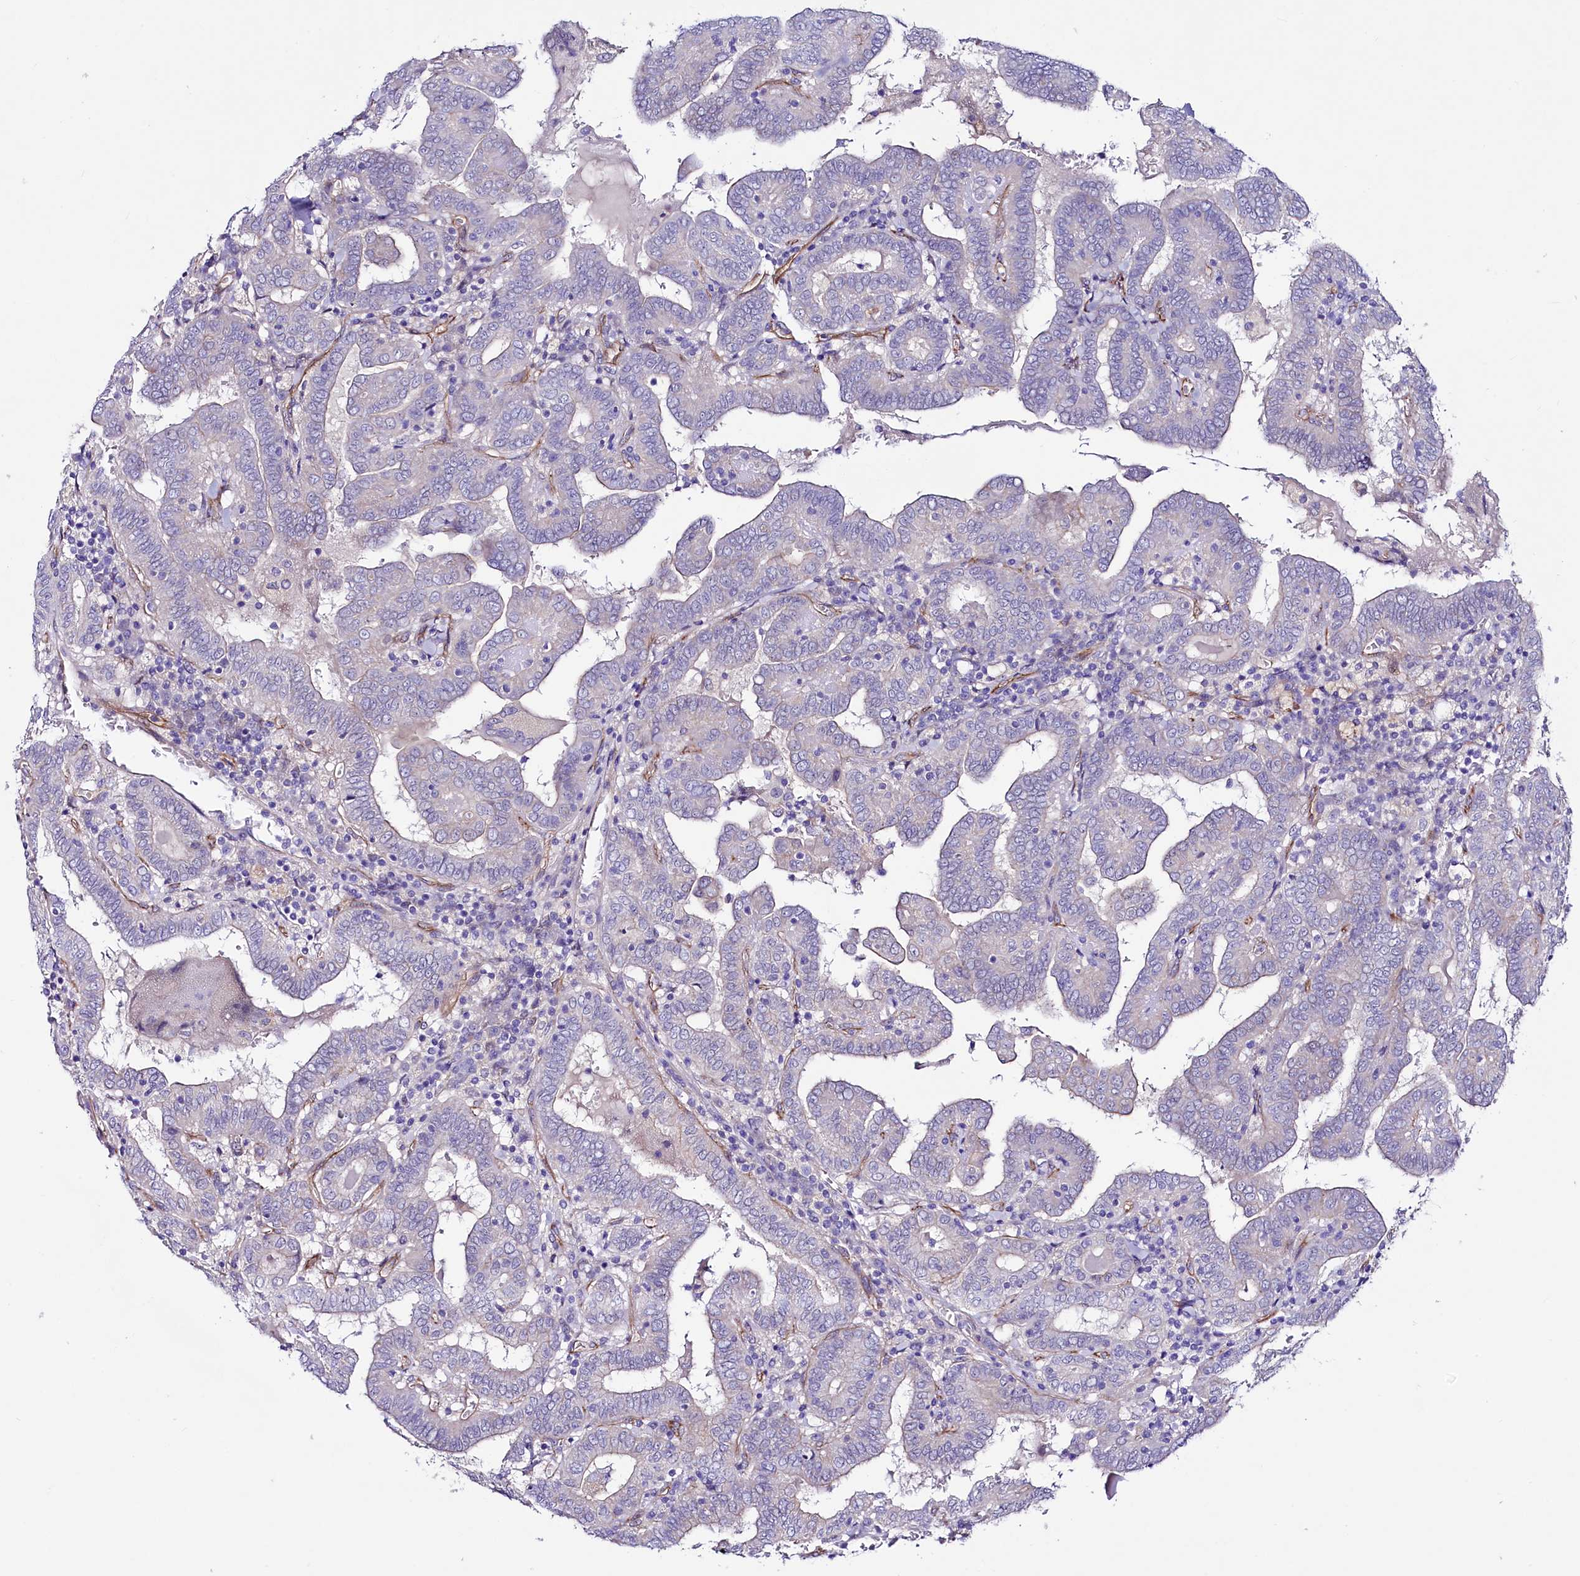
{"staining": {"intensity": "negative", "quantity": "none", "location": "none"}, "tissue": "thyroid cancer", "cell_type": "Tumor cells", "image_type": "cancer", "snomed": [{"axis": "morphology", "description": "Papillary adenocarcinoma, NOS"}, {"axis": "topography", "description": "Thyroid gland"}], "caption": "The histopathology image displays no significant positivity in tumor cells of thyroid cancer.", "gene": "SLF1", "patient": {"sex": "female", "age": 72}}